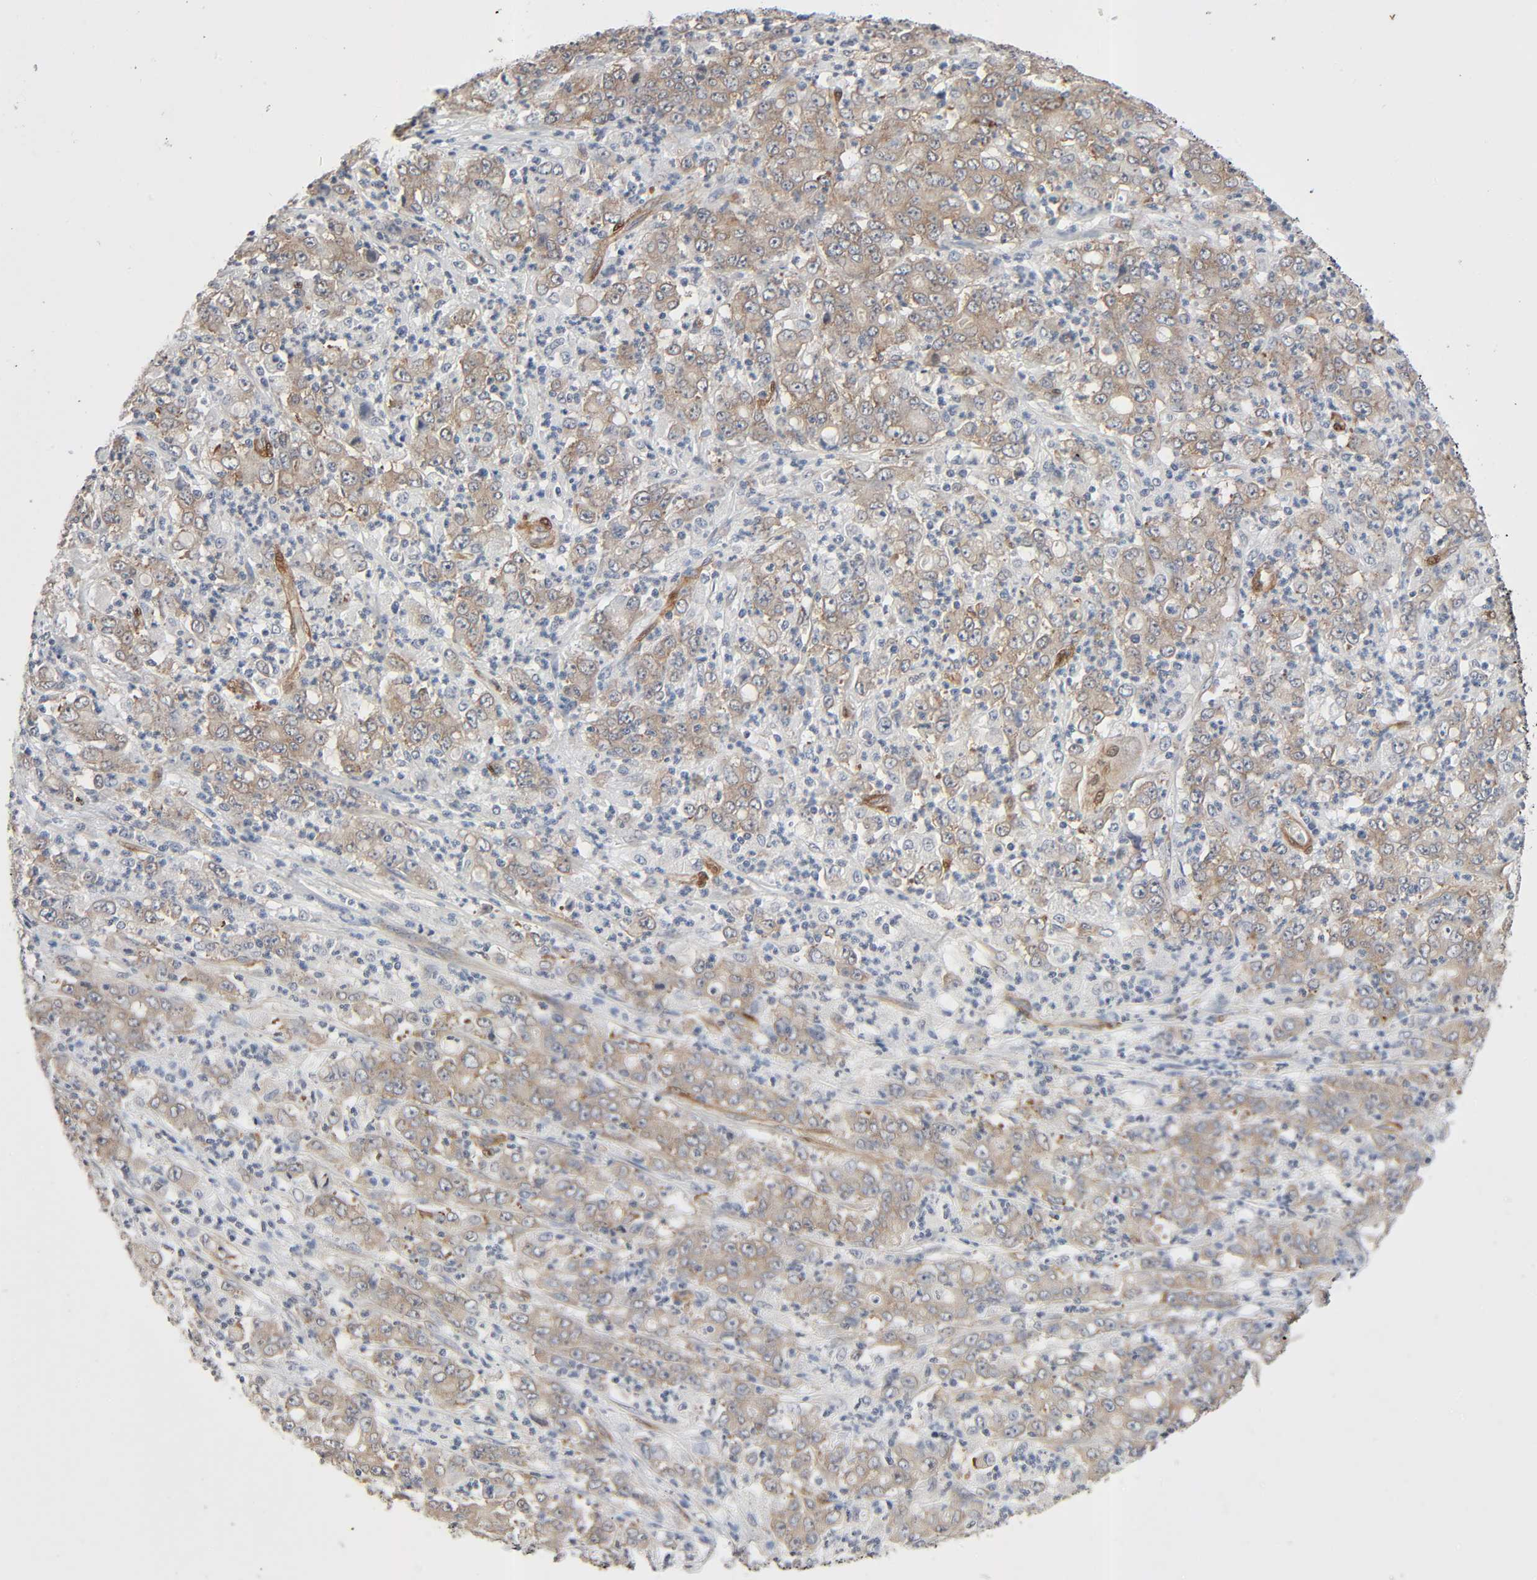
{"staining": {"intensity": "weak", "quantity": ">75%", "location": "cytoplasmic/membranous"}, "tissue": "stomach cancer", "cell_type": "Tumor cells", "image_type": "cancer", "snomed": [{"axis": "morphology", "description": "Adenocarcinoma, NOS"}, {"axis": "topography", "description": "Stomach, lower"}], "caption": "The photomicrograph reveals immunohistochemical staining of stomach cancer (adenocarcinoma). There is weak cytoplasmic/membranous expression is identified in approximately >75% of tumor cells.", "gene": "PTK2", "patient": {"sex": "female", "age": 71}}